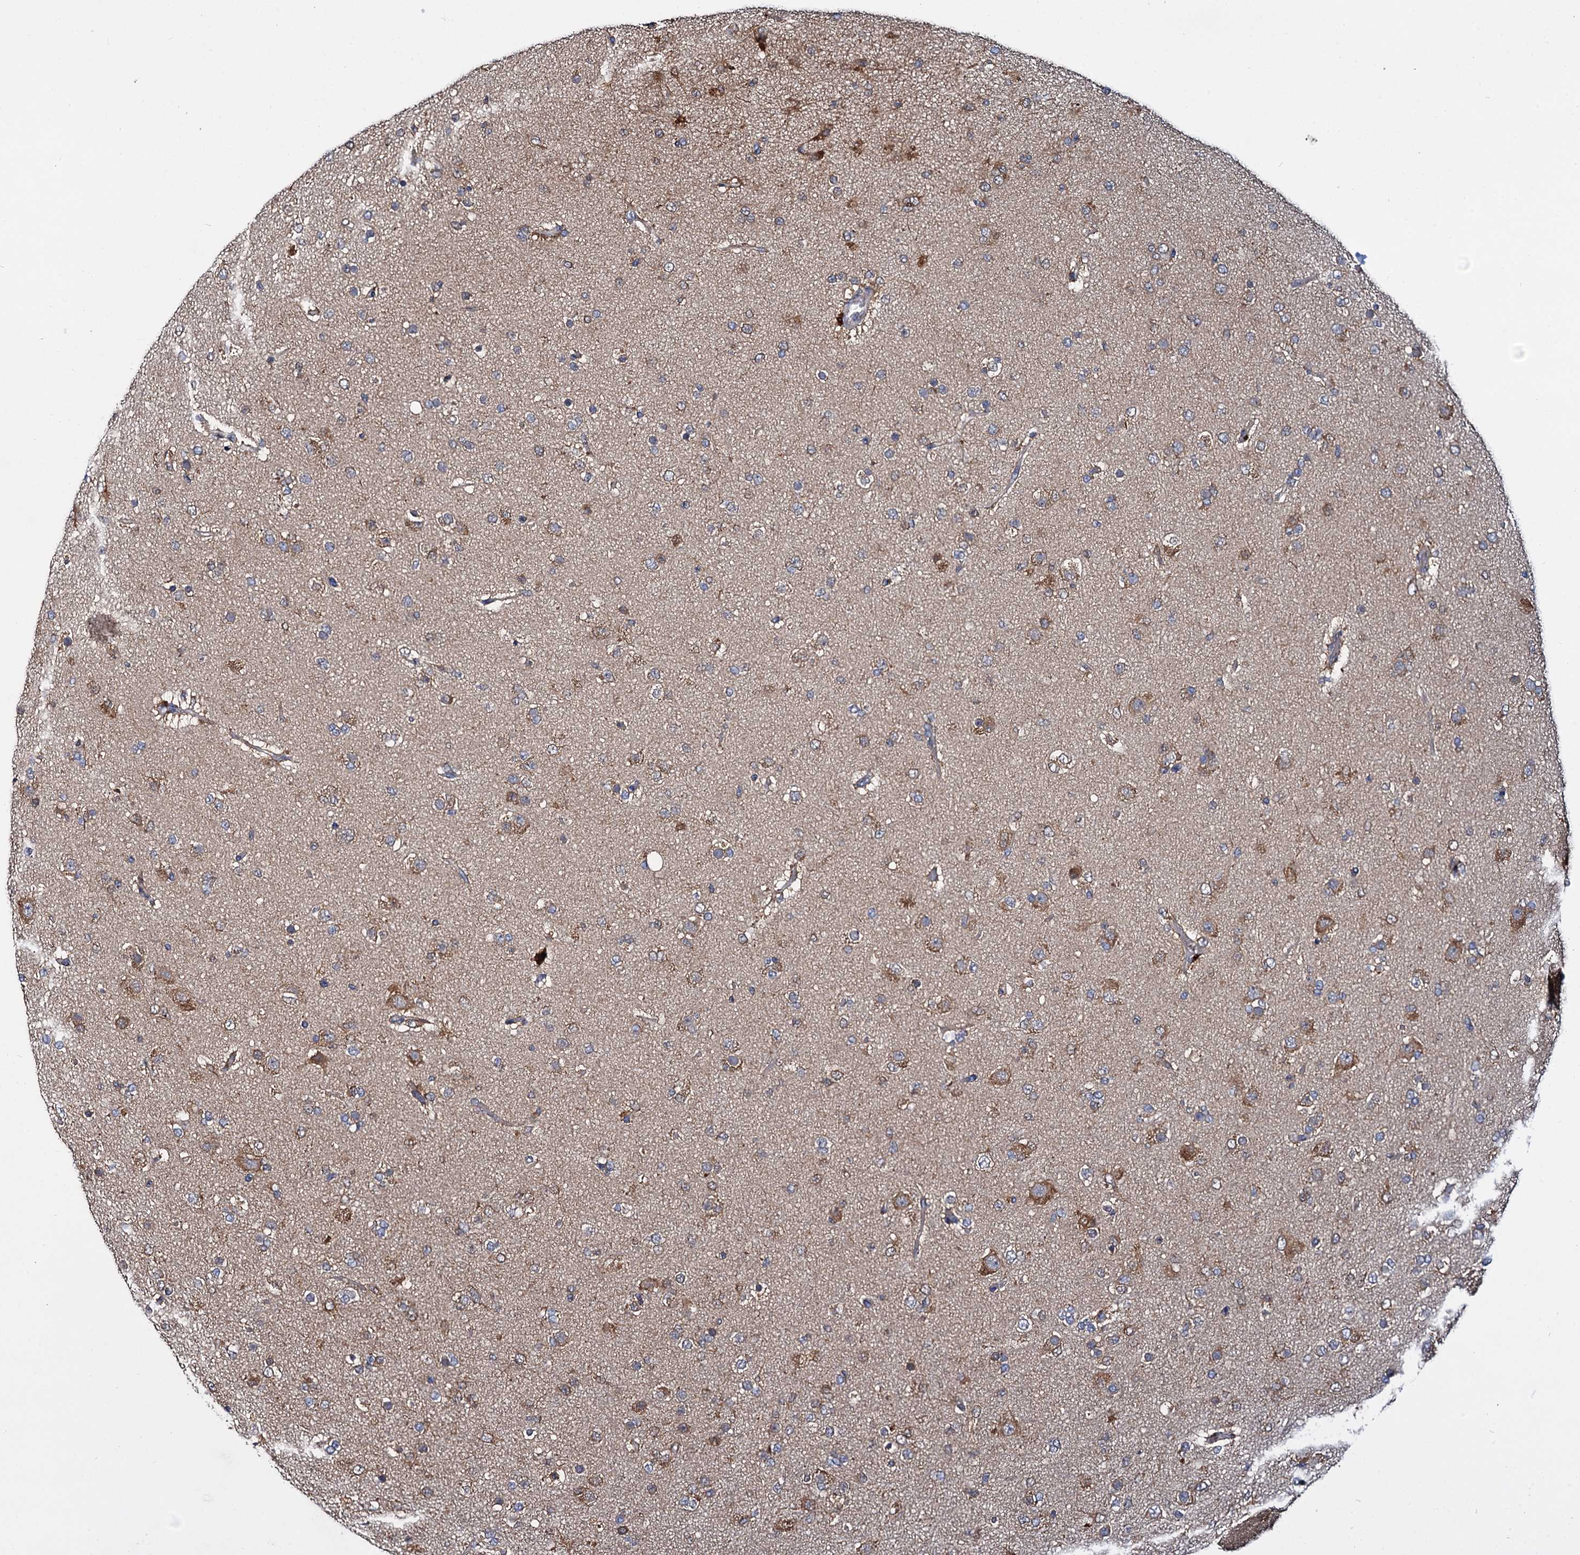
{"staining": {"intensity": "moderate", "quantity": "25%-75%", "location": "cytoplasmic/membranous"}, "tissue": "glioma", "cell_type": "Tumor cells", "image_type": "cancer", "snomed": [{"axis": "morphology", "description": "Glioma, malignant, Low grade"}, {"axis": "topography", "description": "Brain"}], "caption": "Glioma stained for a protein exhibits moderate cytoplasmic/membranous positivity in tumor cells.", "gene": "CEP192", "patient": {"sex": "male", "age": 65}}